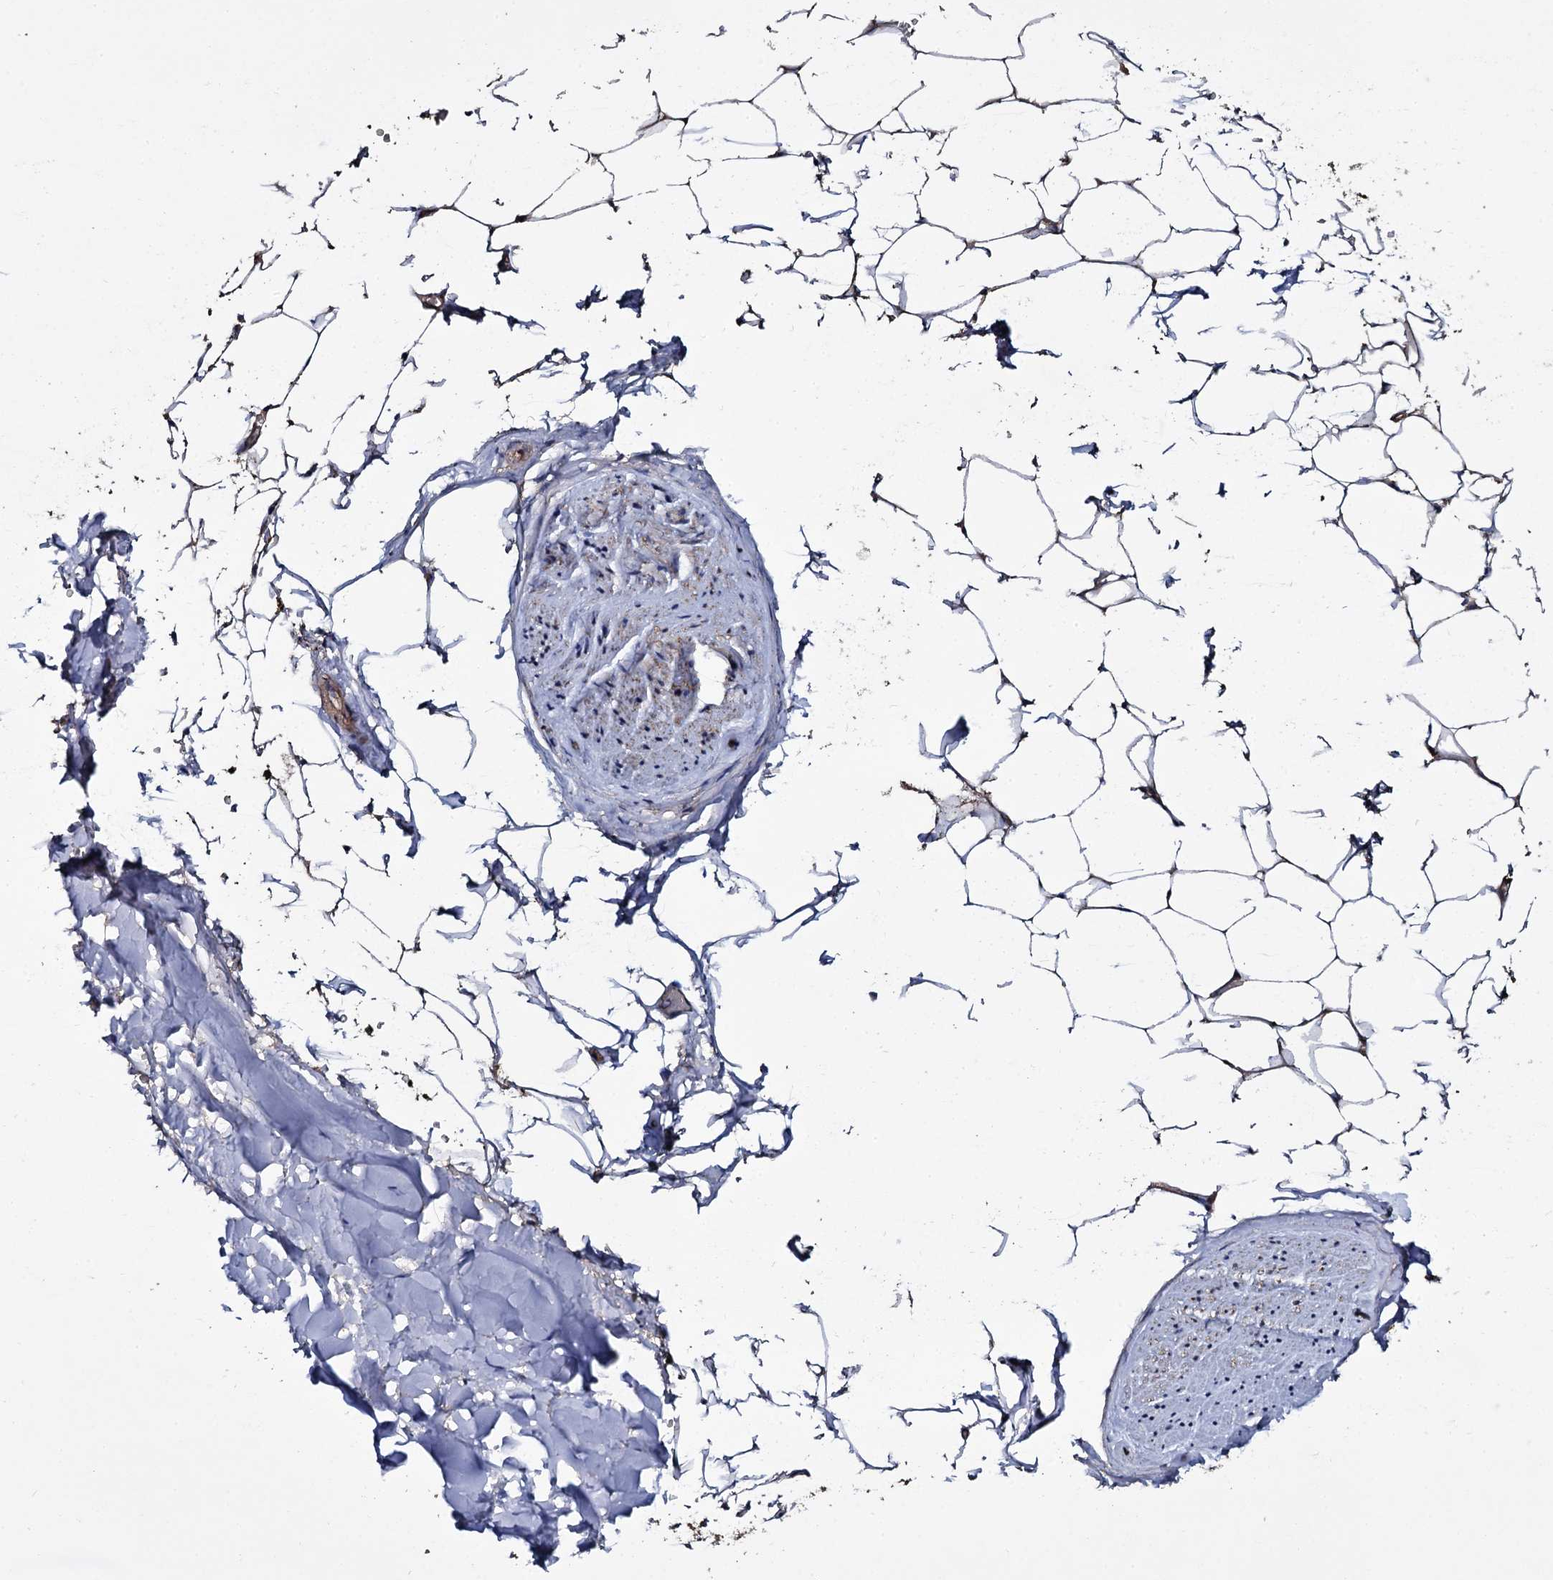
{"staining": {"intensity": "moderate", "quantity": ">75%", "location": "cytoplasmic/membranous"}, "tissue": "adipose tissue", "cell_type": "Adipocytes", "image_type": "normal", "snomed": [{"axis": "morphology", "description": "Normal tissue, NOS"}, {"axis": "morphology", "description": "Adenocarcinoma, Low grade"}, {"axis": "topography", "description": "Prostate"}, {"axis": "topography", "description": "Peripheral nerve tissue"}], "caption": "Immunohistochemical staining of benign human adipose tissue demonstrates medium levels of moderate cytoplasmic/membranous positivity in approximately >75% of adipocytes.", "gene": "TTC23", "patient": {"sex": "male", "age": 63}}